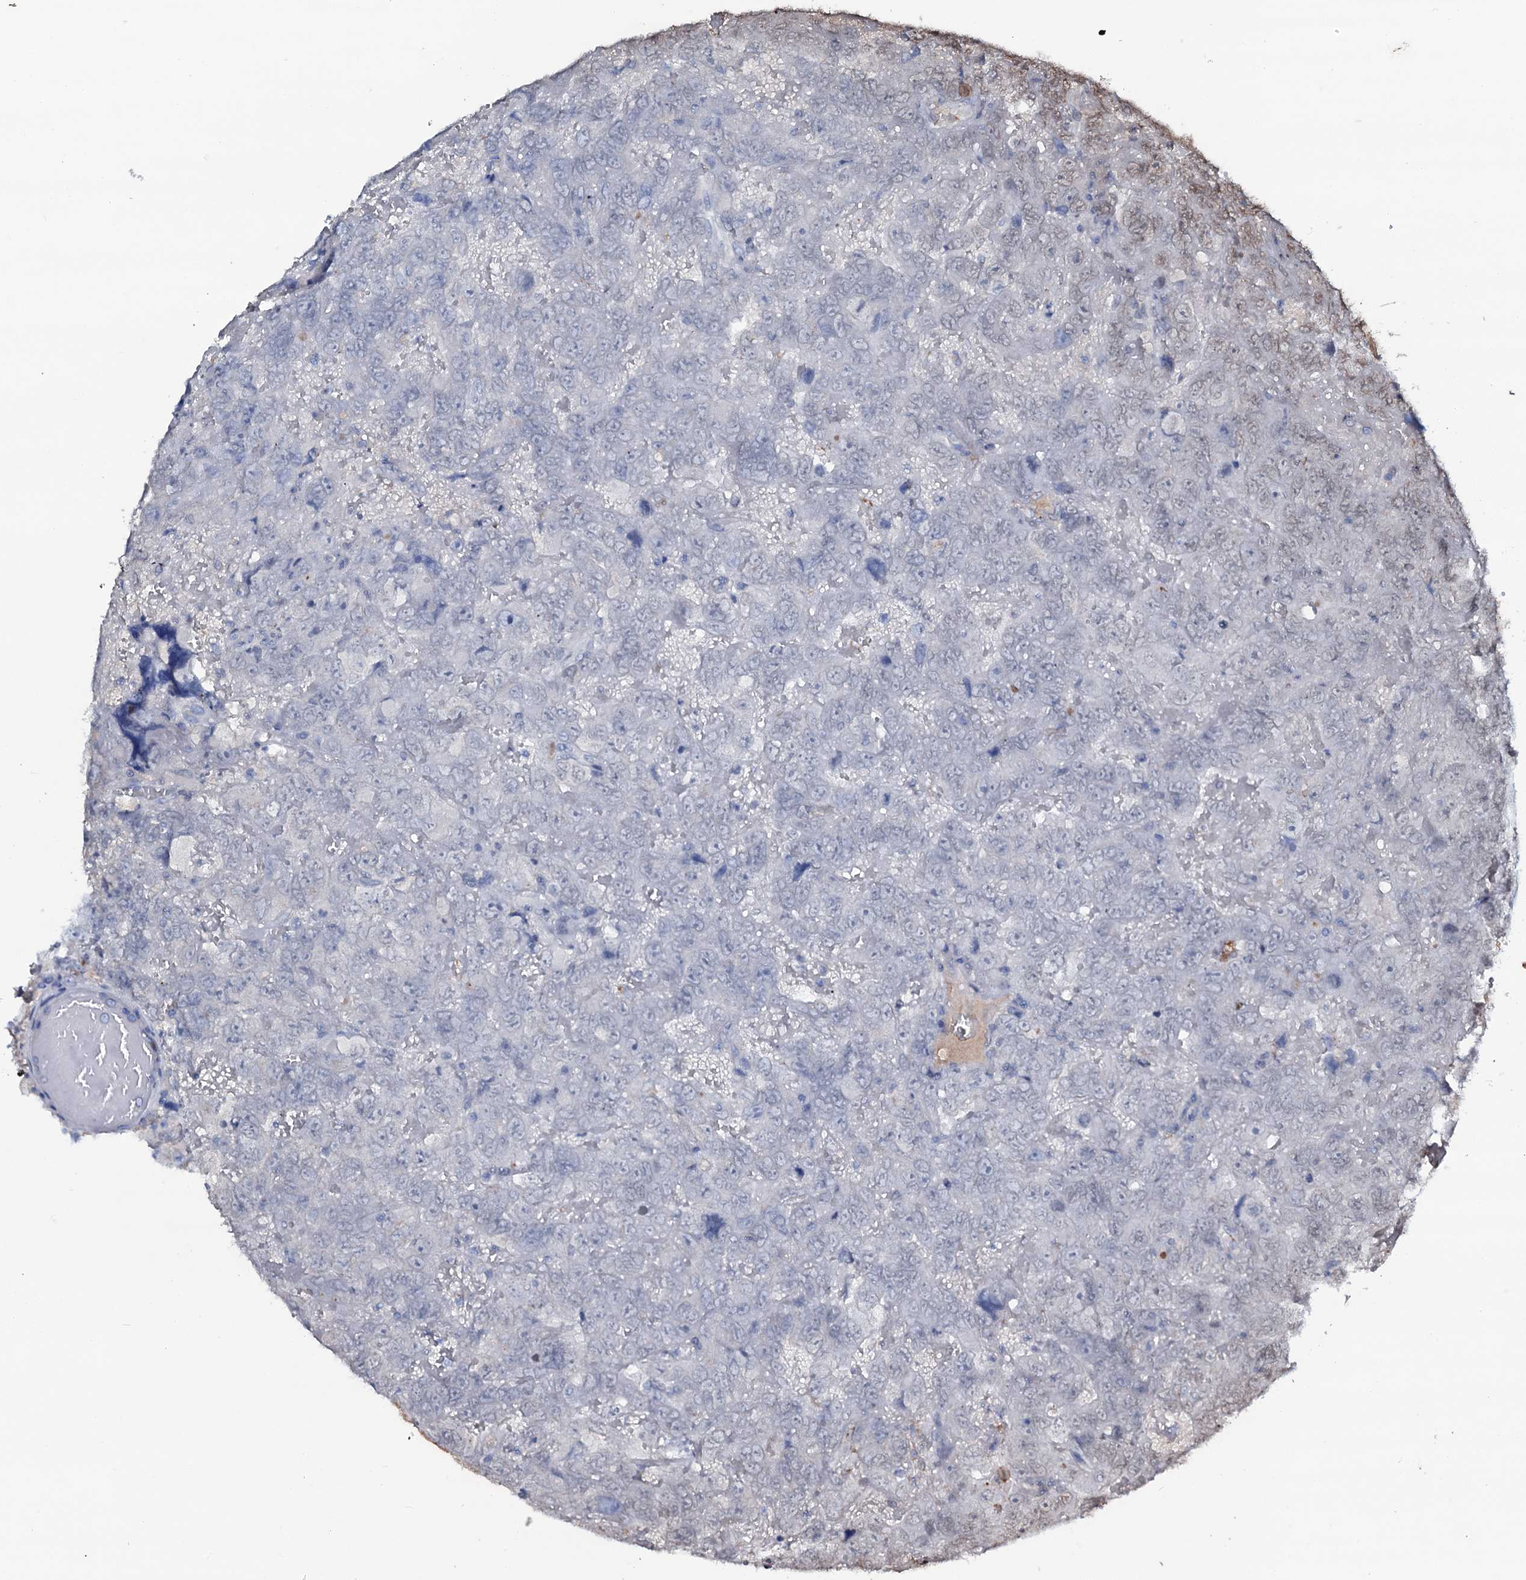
{"staining": {"intensity": "negative", "quantity": "none", "location": "none"}, "tissue": "testis cancer", "cell_type": "Tumor cells", "image_type": "cancer", "snomed": [{"axis": "morphology", "description": "Carcinoma, Embryonal, NOS"}, {"axis": "topography", "description": "Testis"}], "caption": "Tumor cells are negative for protein expression in human embryonal carcinoma (testis).", "gene": "EDN1", "patient": {"sex": "male", "age": 45}}